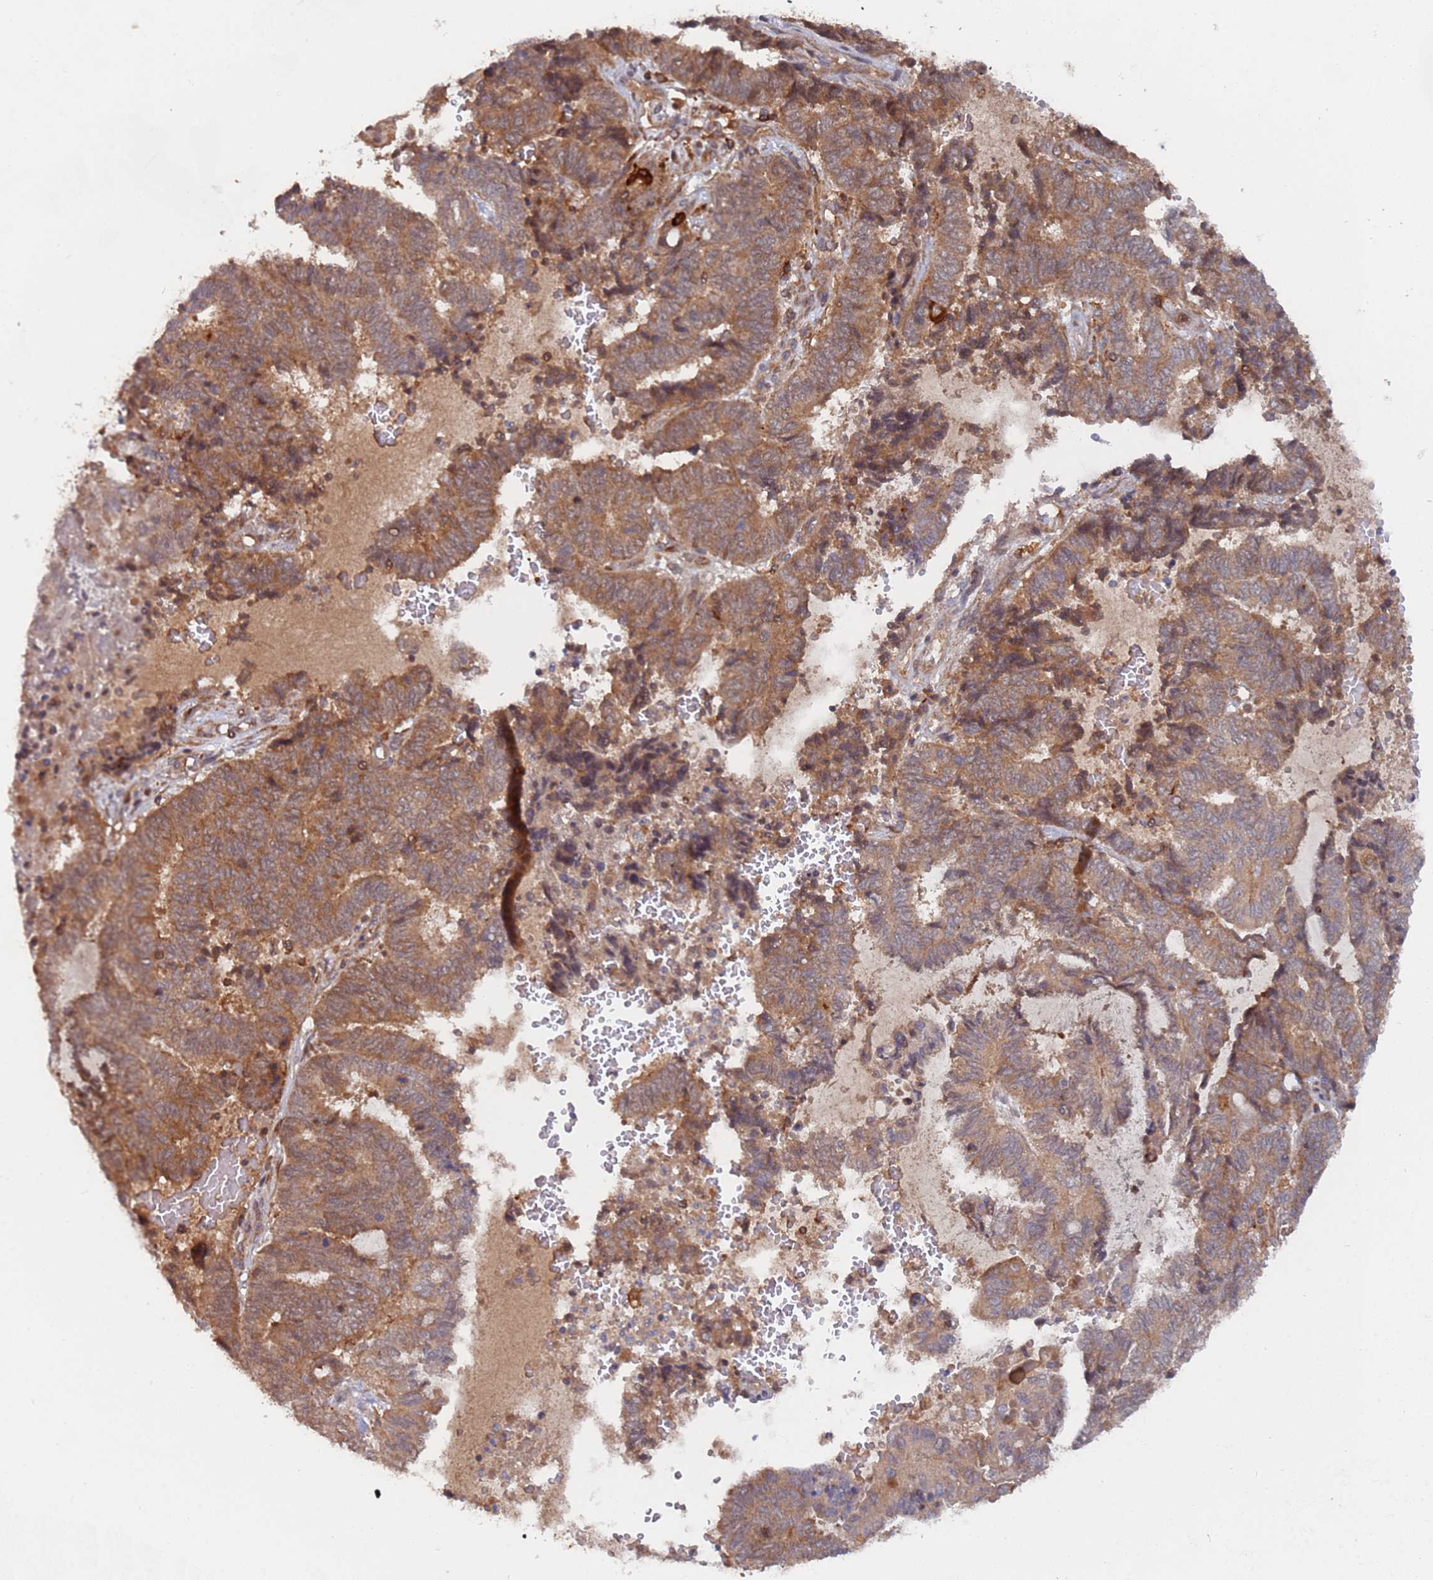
{"staining": {"intensity": "moderate", "quantity": ">75%", "location": "cytoplasmic/membranous"}, "tissue": "endometrial cancer", "cell_type": "Tumor cells", "image_type": "cancer", "snomed": [{"axis": "morphology", "description": "Adenocarcinoma, NOS"}, {"axis": "topography", "description": "Uterus"}, {"axis": "topography", "description": "Endometrium"}], "caption": "There is medium levels of moderate cytoplasmic/membranous positivity in tumor cells of endometrial adenocarcinoma, as demonstrated by immunohistochemical staining (brown color).", "gene": "DDX60", "patient": {"sex": "female", "age": 70}}